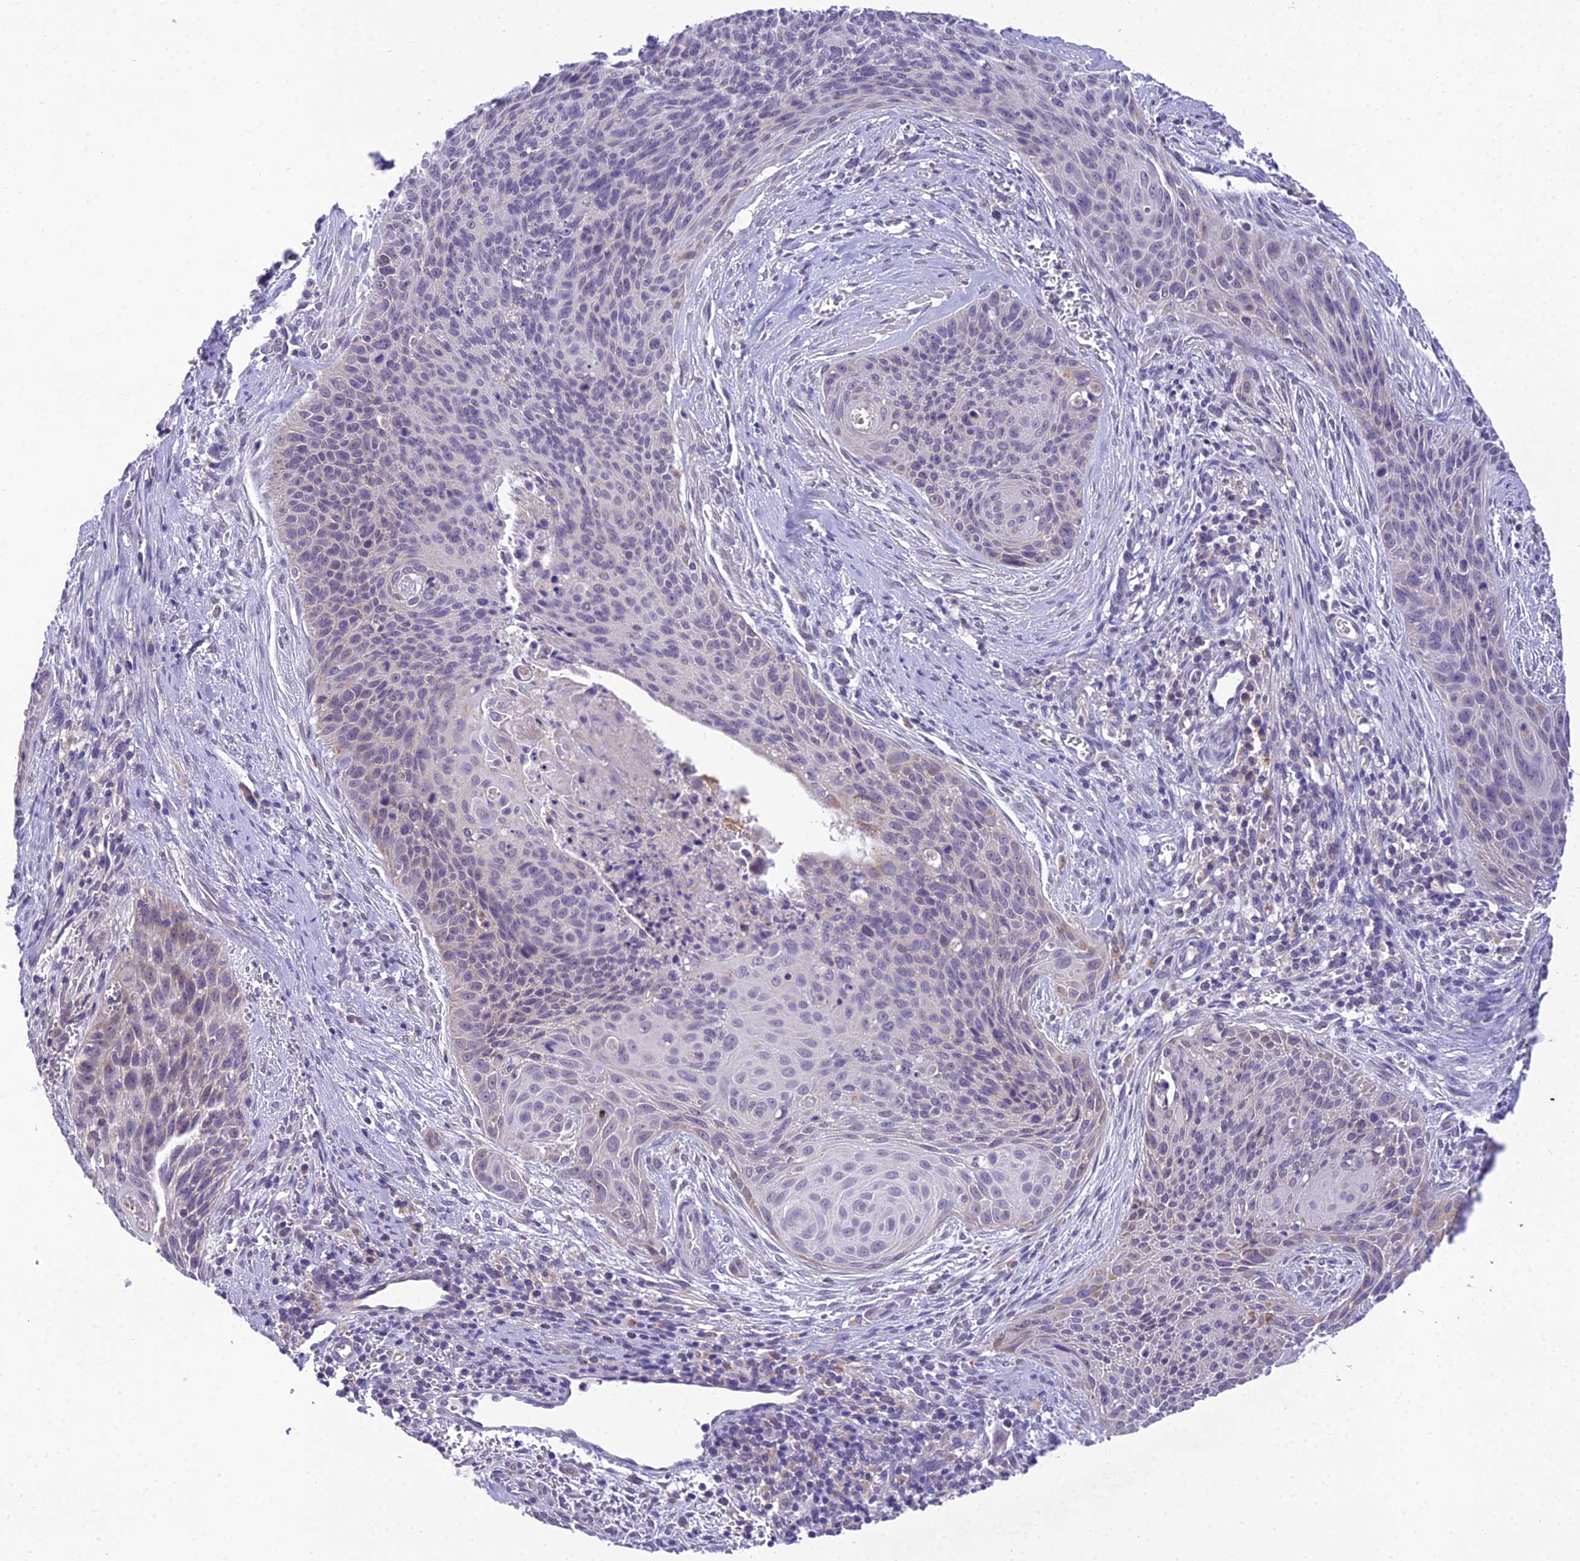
{"staining": {"intensity": "negative", "quantity": "none", "location": "none"}, "tissue": "cervical cancer", "cell_type": "Tumor cells", "image_type": "cancer", "snomed": [{"axis": "morphology", "description": "Squamous cell carcinoma, NOS"}, {"axis": "topography", "description": "Cervix"}], "caption": "The image exhibits no staining of tumor cells in cervical cancer (squamous cell carcinoma).", "gene": "MIIP", "patient": {"sex": "female", "age": 55}}